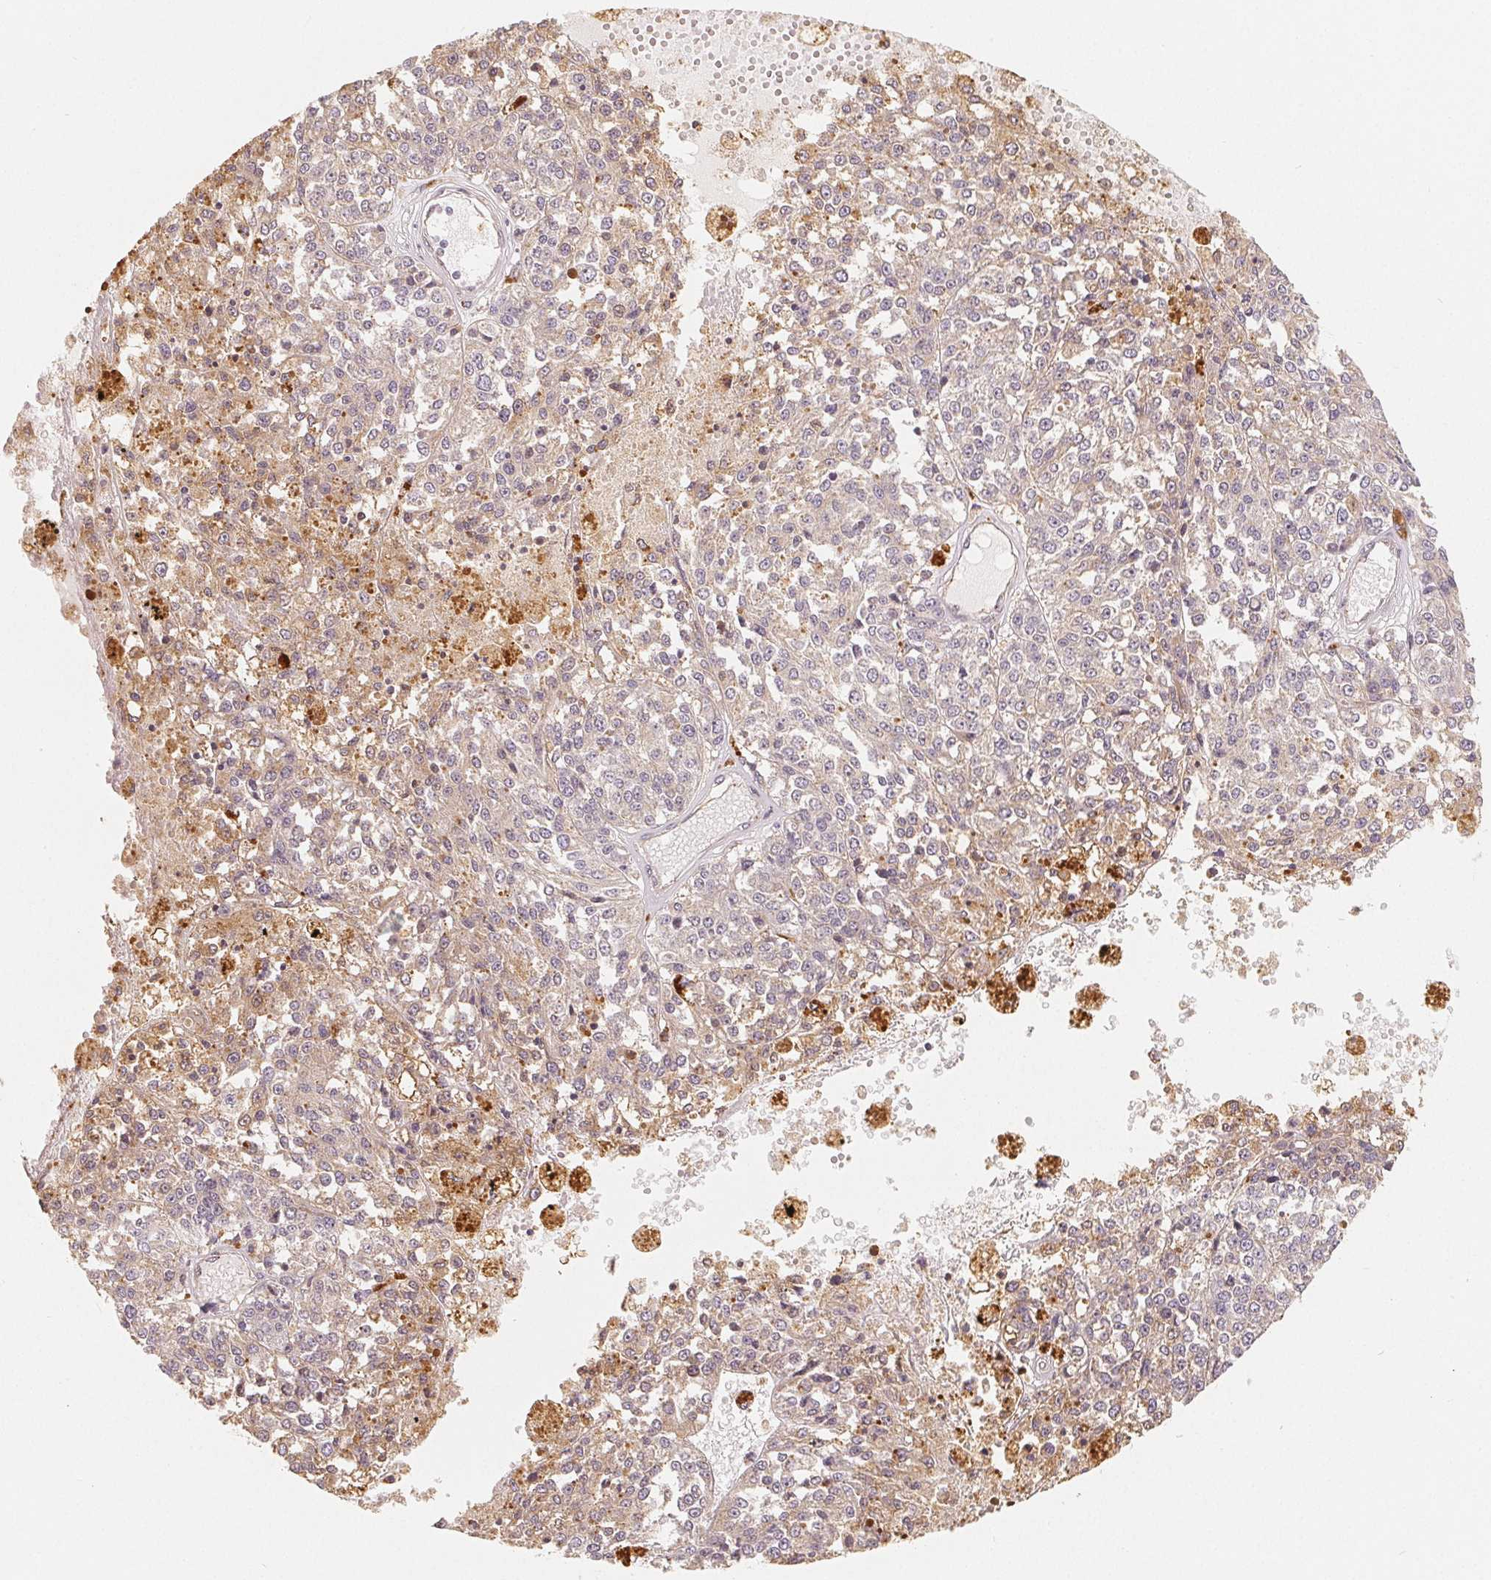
{"staining": {"intensity": "weak", "quantity": "25%-75%", "location": "cytoplasmic/membranous"}, "tissue": "melanoma", "cell_type": "Tumor cells", "image_type": "cancer", "snomed": [{"axis": "morphology", "description": "Malignant melanoma, Metastatic site"}, {"axis": "topography", "description": "Lymph node"}], "caption": "There is low levels of weak cytoplasmic/membranous expression in tumor cells of malignant melanoma (metastatic site), as demonstrated by immunohistochemical staining (brown color).", "gene": "GUSB", "patient": {"sex": "female", "age": 64}}